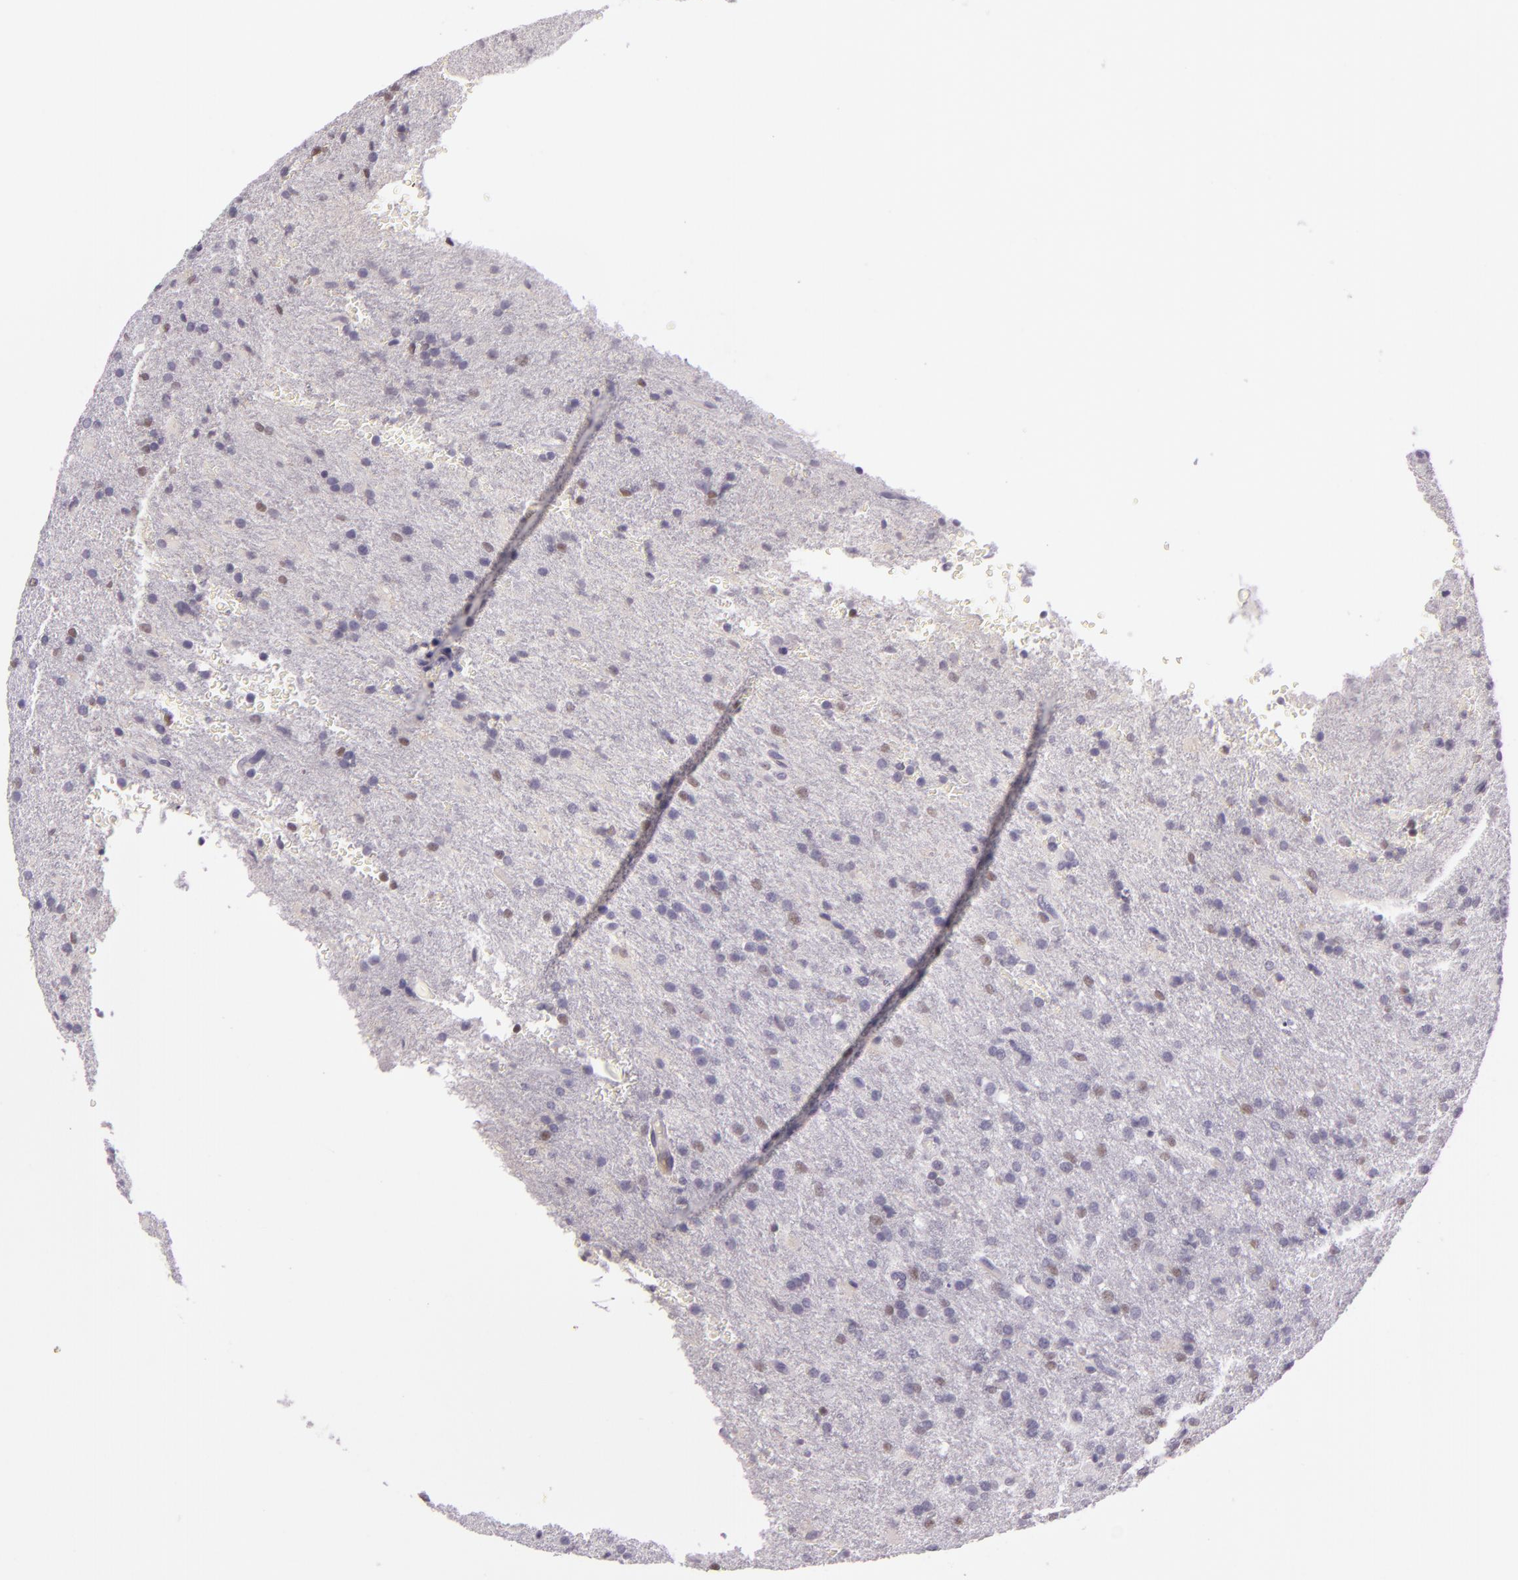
{"staining": {"intensity": "negative", "quantity": "none", "location": "none"}, "tissue": "glioma", "cell_type": "Tumor cells", "image_type": "cancer", "snomed": [{"axis": "morphology", "description": "Glioma, malignant, High grade"}, {"axis": "topography", "description": "Brain"}], "caption": "Micrograph shows no significant protein staining in tumor cells of glioma. (Stains: DAB IHC with hematoxylin counter stain, Microscopy: brightfield microscopy at high magnification).", "gene": "CHEK2", "patient": {"sex": "male", "age": 68}}